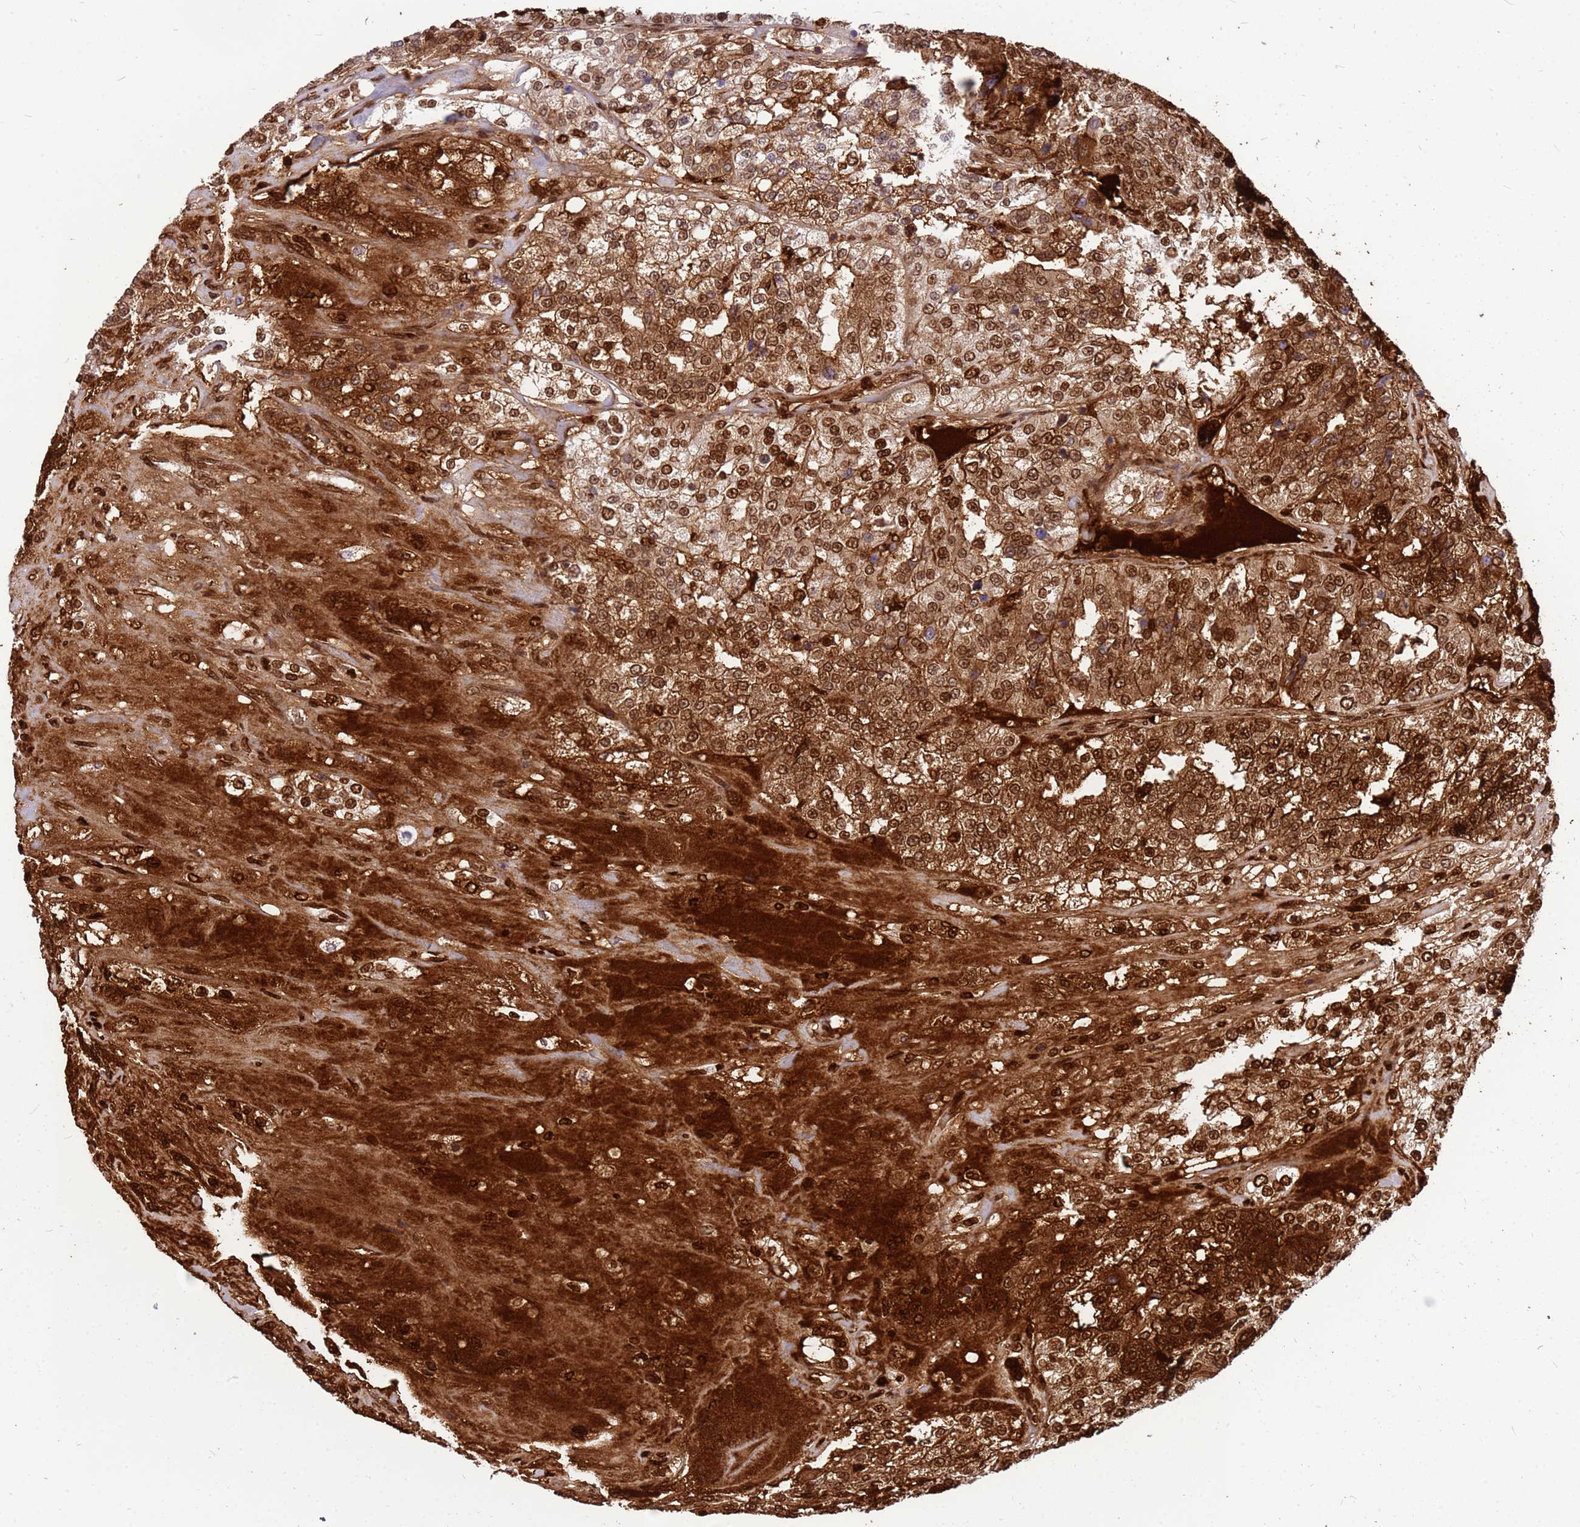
{"staining": {"intensity": "strong", "quantity": ">75%", "location": "cytoplasmic/membranous,nuclear"}, "tissue": "renal cancer", "cell_type": "Tumor cells", "image_type": "cancer", "snomed": [{"axis": "morphology", "description": "Adenocarcinoma, NOS"}, {"axis": "topography", "description": "Kidney"}], "caption": "A micrograph showing strong cytoplasmic/membranous and nuclear staining in approximately >75% of tumor cells in renal cancer (adenocarcinoma), as visualized by brown immunohistochemical staining.", "gene": "ORM1", "patient": {"sex": "female", "age": 63}}